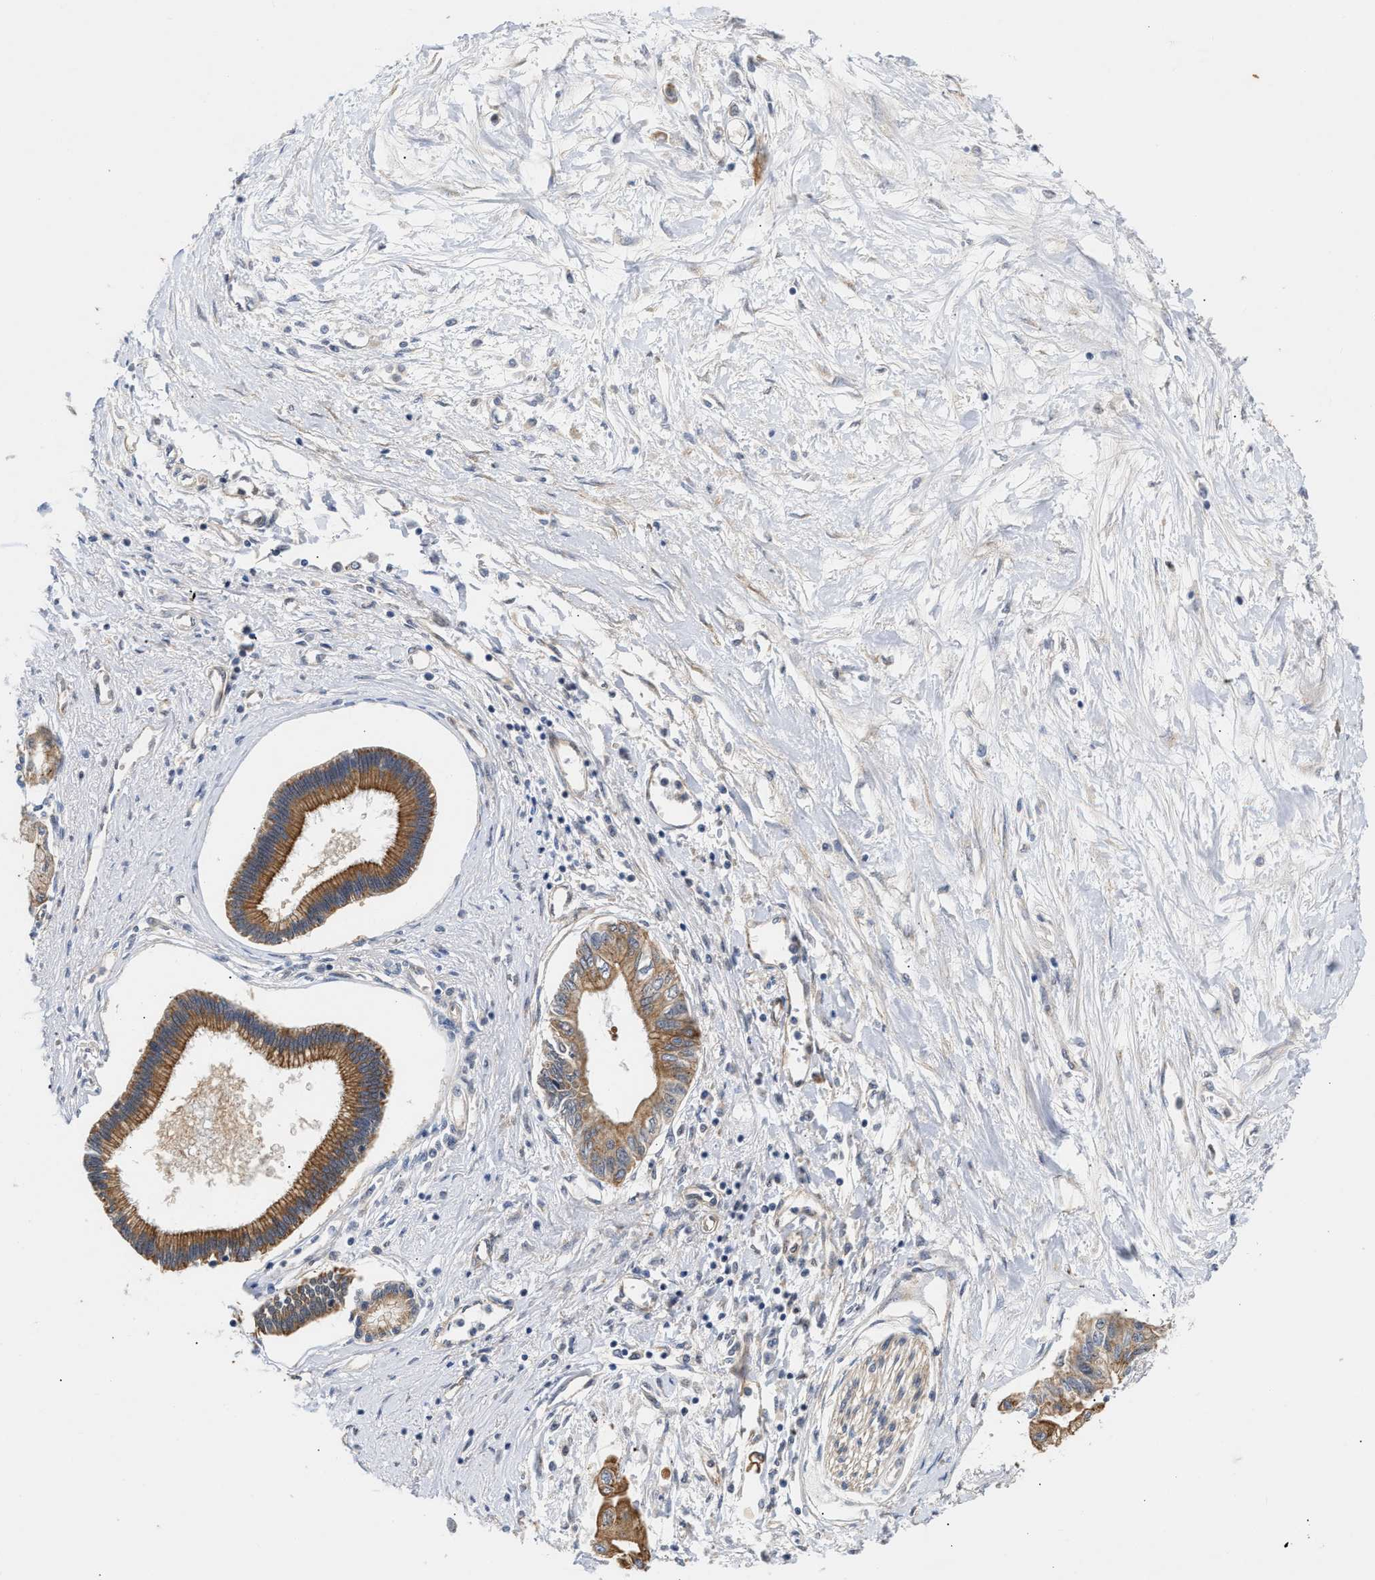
{"staining": {"intensity": "moderate", "quantity": ">75%", "location": "cytoplasmic/membranous"}, "tissue": "pancreatic cancer", "cell_type": "Tumor cells", "image_type": "cancer", "snomed": [{"axis": "morphology", "description": "Adenocarcinoma, NOS"}, {"axis": "topography", "description": "Pancreas"}], "caption": "Moderate cytoplasmic/membranous protein positivity is present in approximately >75% of tumor cells in pancreatic cancer.", "gene": "CCDC146", "patient": {"sex": "female", "age": 77}}